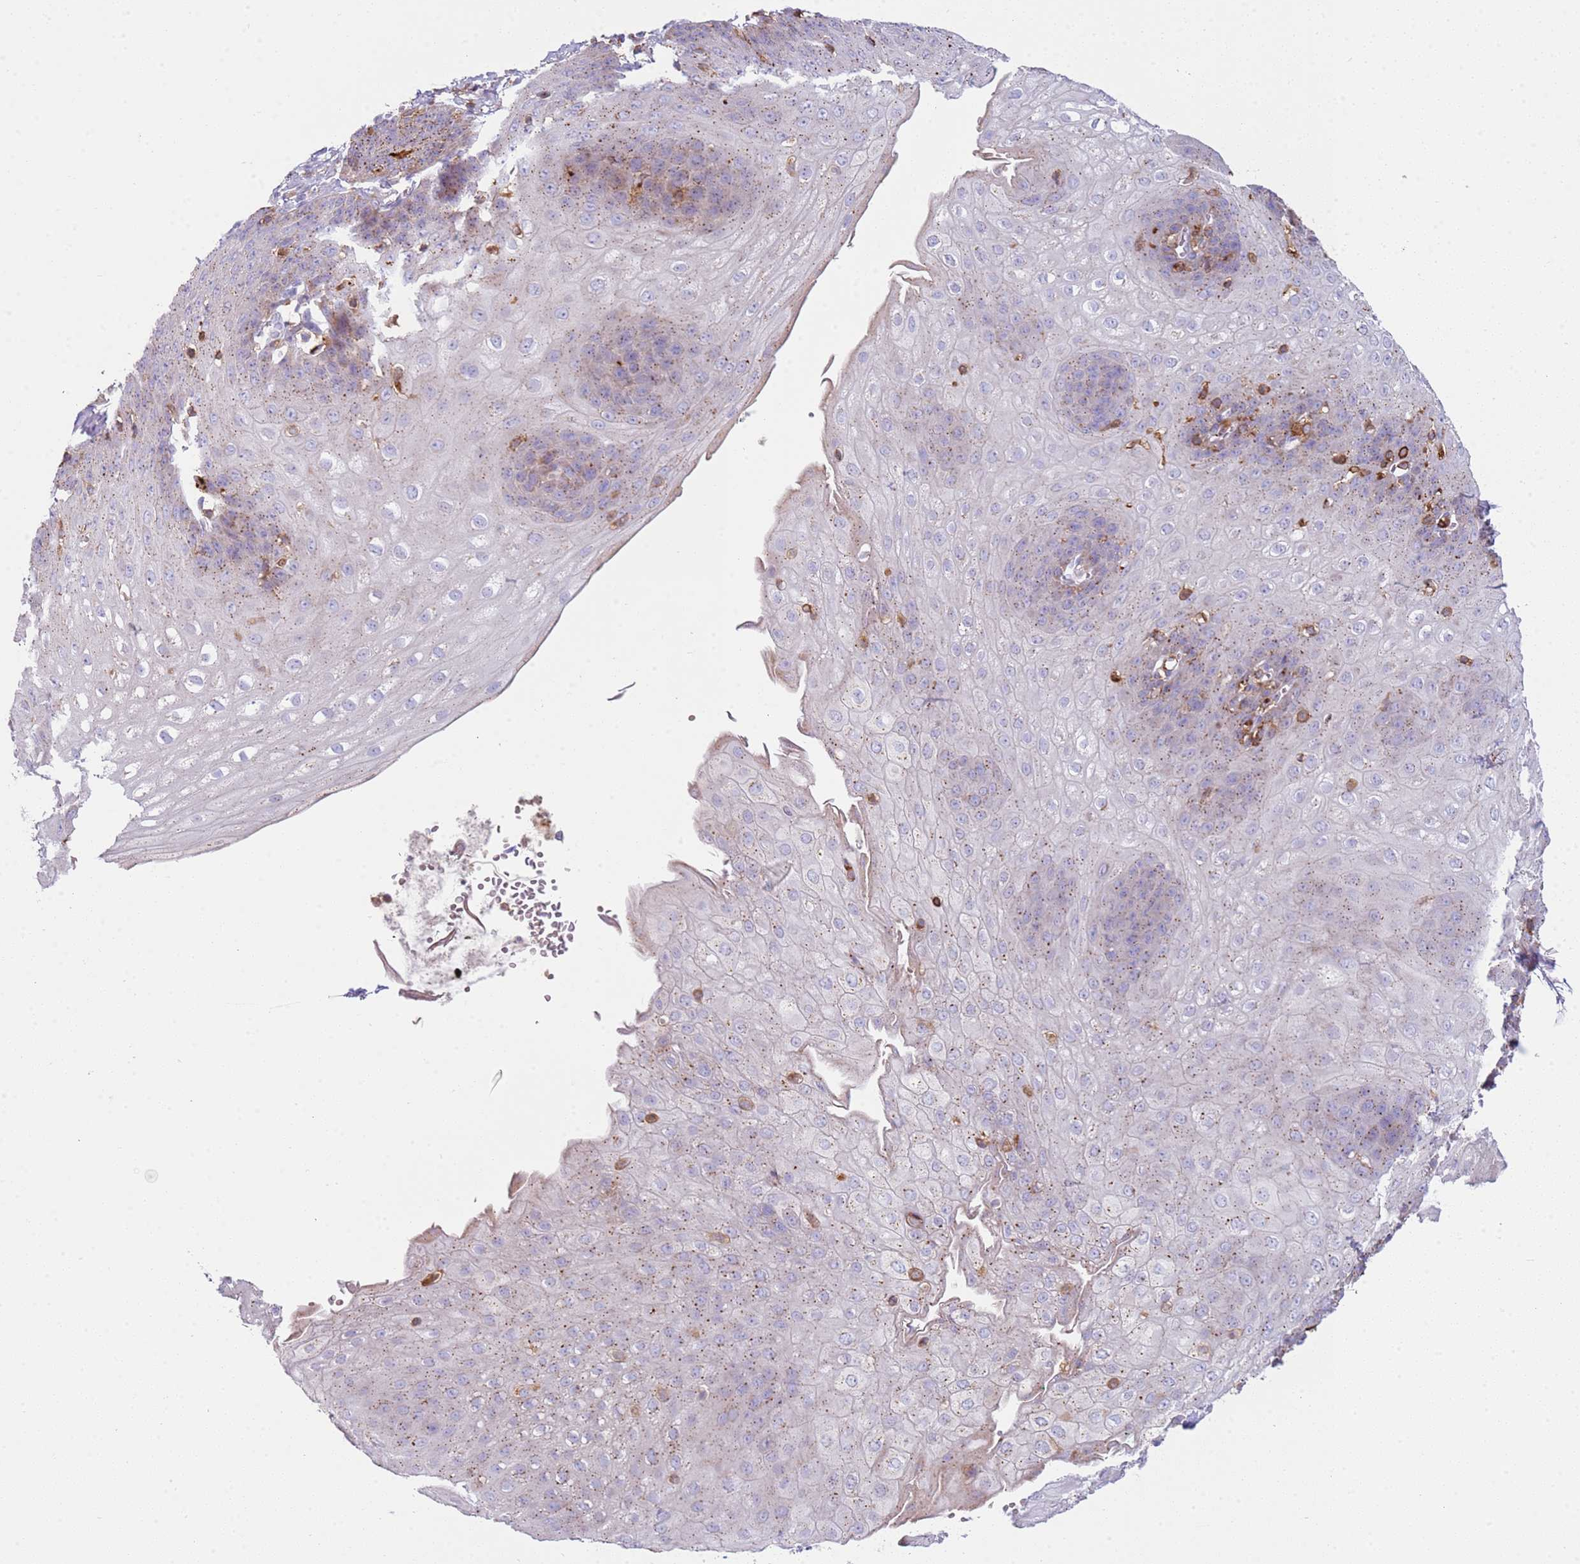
{"staining": {"intensity": "moderate", "quantity": "<25%", "location": "cytoplasmic/membranous"}, "tissue": "esophagus", "cell_type": "Squamous epithelial cells", "image_type": "normal", "snomed": [{"axis": "morphology", "description": "Normal tissue, NOS"}, {"axis": "topography", "description": "Esophagus"}], "caption": "DAB (3,3'-diaminobenzidine) immunohistochemical staining of benign esophagus exhibits moderate cytoplasmic/membranous protein positivity in approximately <25% of squamous epithelial cells.", "gene": "TTPAL", "patient": {"sex": "male", "age": 71}}